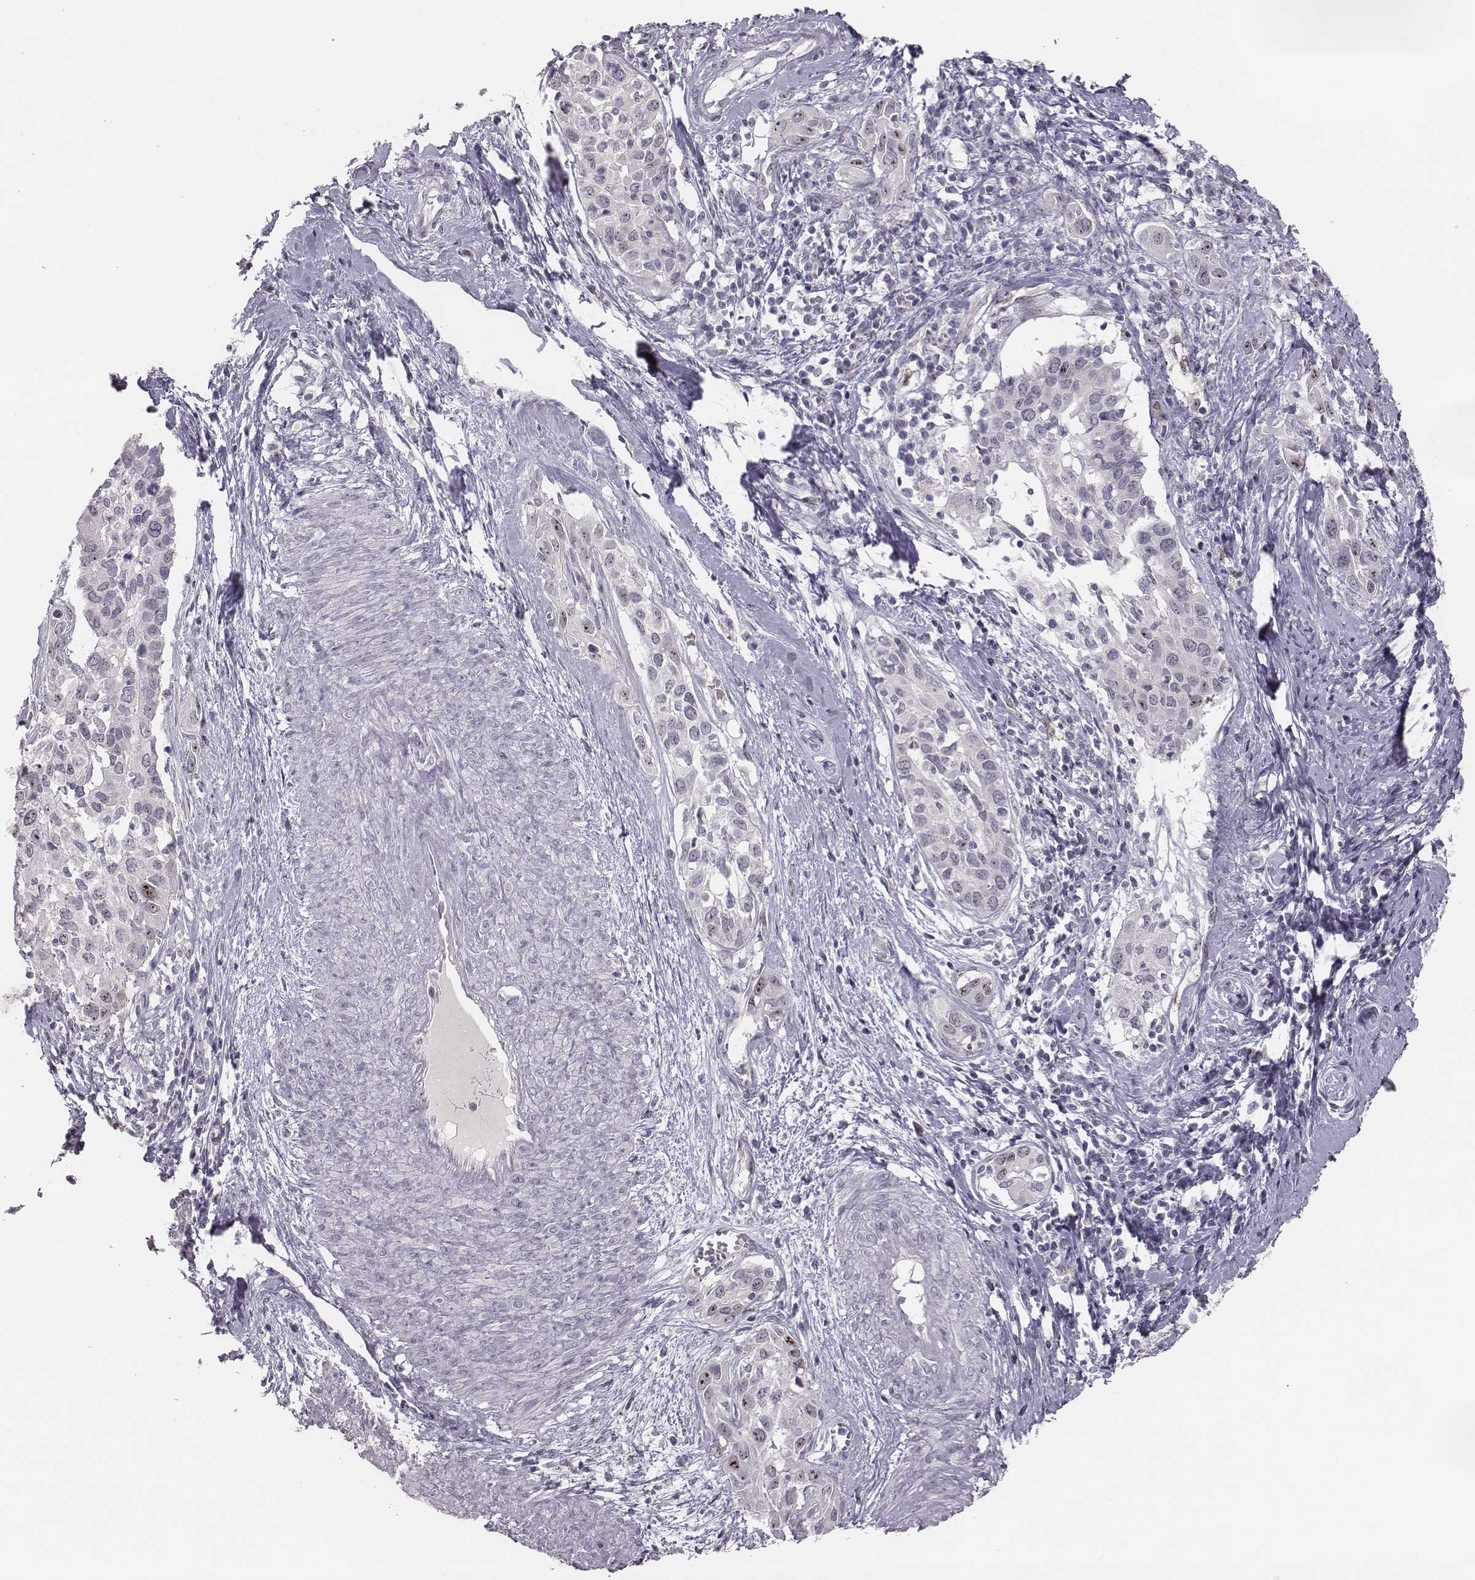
{"staining": {"intensity": "strong", "quantity": "<25%", "location": "nuclear"}, "tissue": "cervical cancer", "cell_type": "Tumor cells", "image_type": "cancer", "snomed": [{"axis": "morphology", "description": "Squamous cell carcinoma, NOS"}, {"axis": "topography", "description": "Cervix"}], "caption": "About <25% of tumor cells in cervical squamous cell carcinoma display strong nuclear protein positivity as visualized by brown immunohistochemical staining.", "gene": "NIFK", "patient": {"sex": "female", "age": 51}}